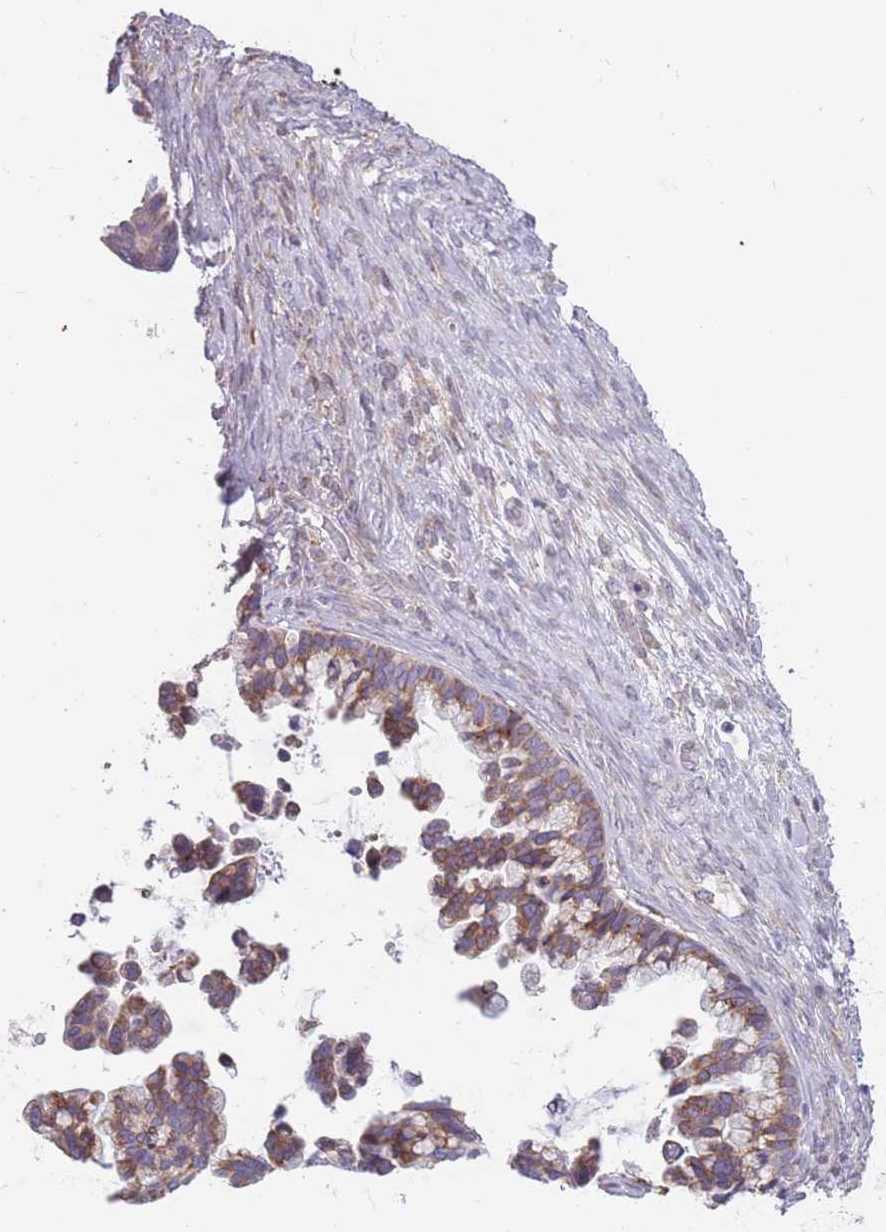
{"staining": {"intensity": "moderate", "quantity": "25%-75%", "location": "cytoplasmic/membranous"}, "tissue": "ovarian cancer", "cell_type": "Tumor cells", "image_type": "cancer", "snomed": [{"axis": "morphology", "description": "Cystadenocarcinoma, serous, NOS"}, {"axis": "topography", "description": "Ovary"}], "caption": "Immunohistochemical staining of ovarian cancer (serous cystadenocarcinoma) shows moderate cytoplasmic/membranous protein staining in about 25%-75% of tumor cells.", "gene": "TRAPPC5", "patient": {"sex": "female", "age": 56}}